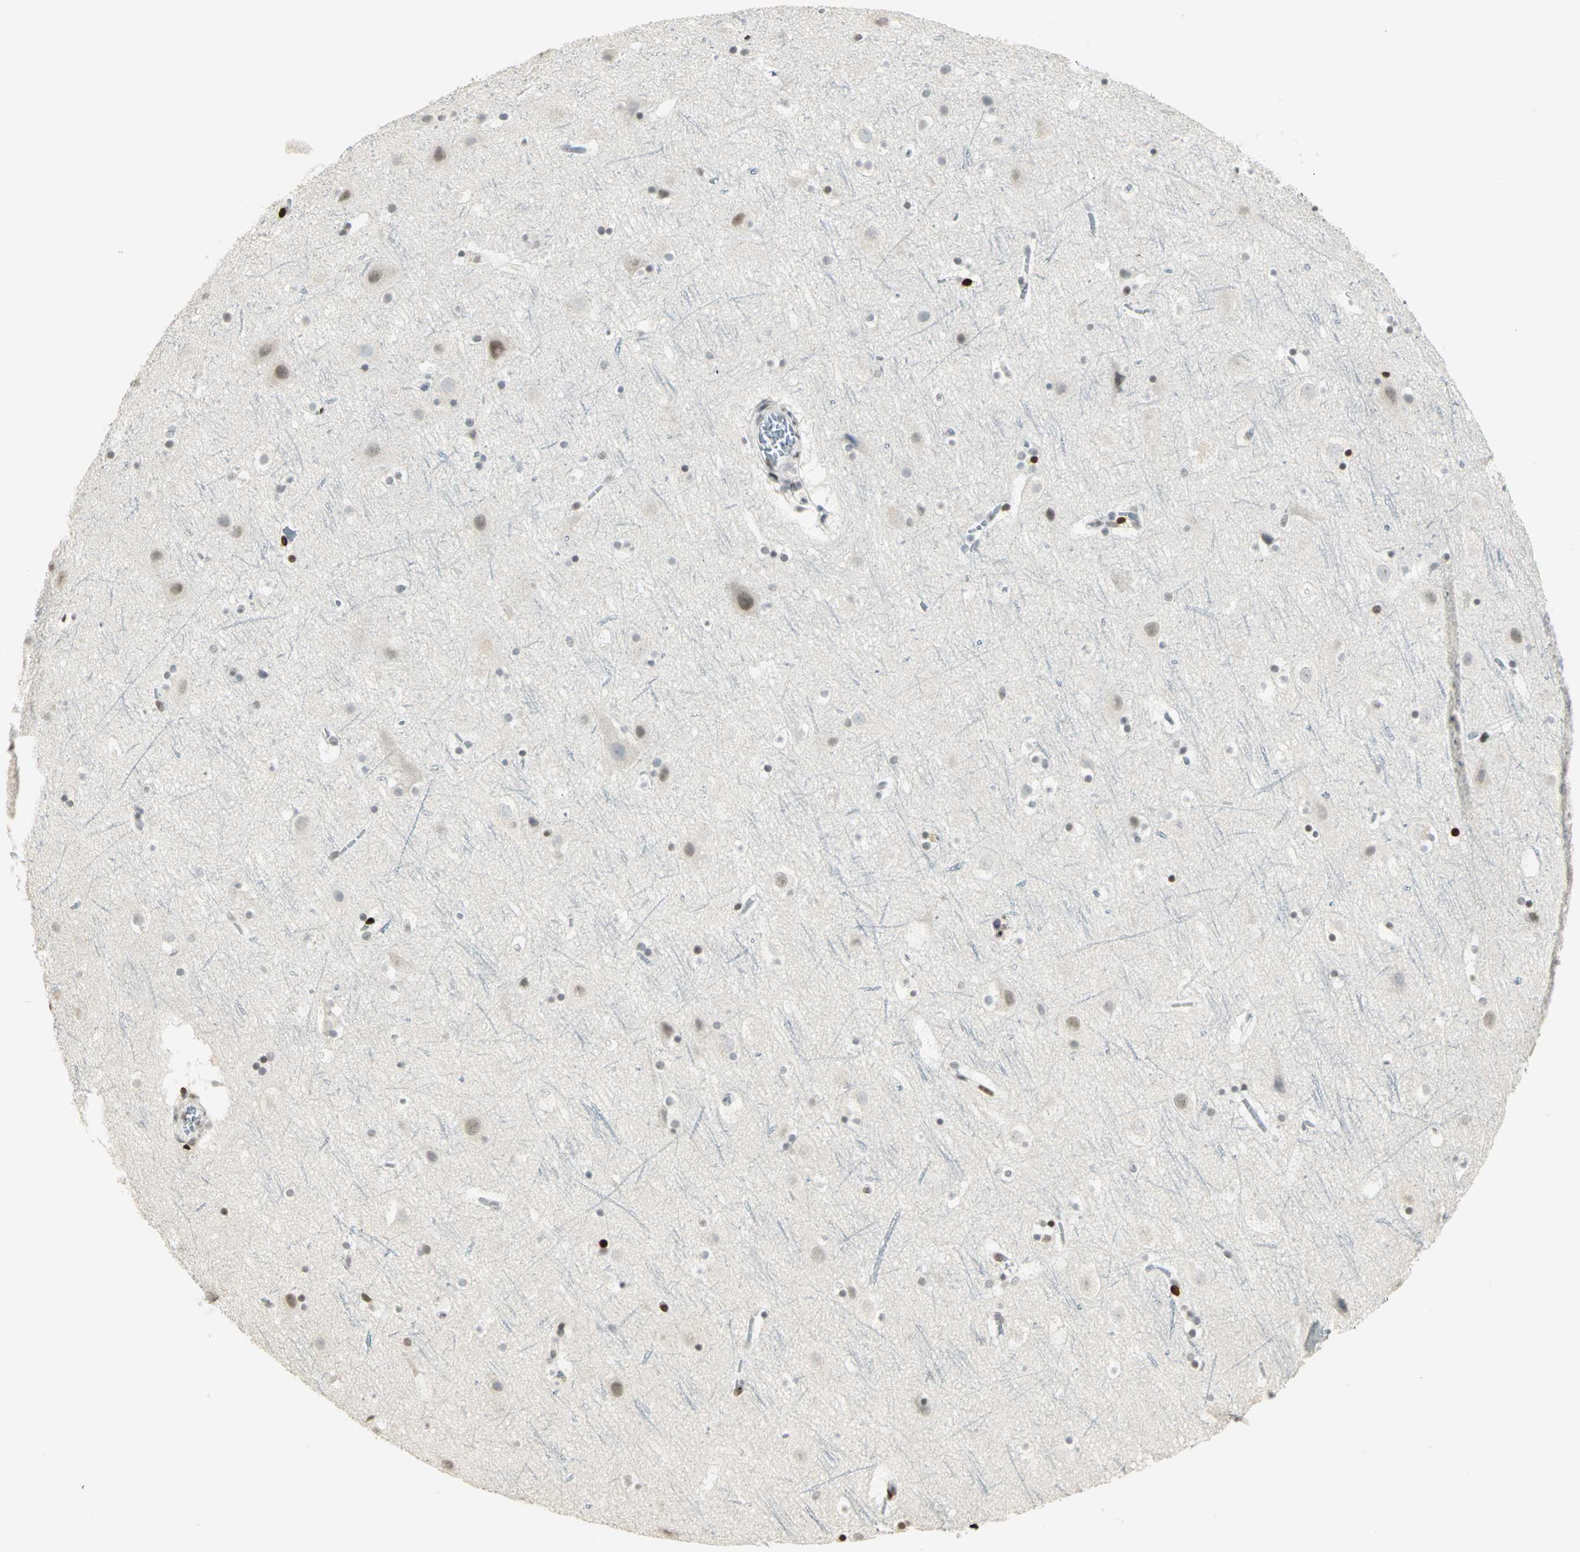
{"staining": {"intensity": "weak", "quantity": ">75%", "location": "cytoplasmic/membranous"}, "tissue": "cerebral cortex", "cell_type": "Endothelial cells", "image_type": "normal", "snomed": [{"axis": "morphology", "description": "Normal tissue, NOS"}, {"axis": "topography", "description": "Cerebral cortex"}], "caption": "High-magnification brightfield microscopy of unremarkable cerebral cortex stained with DAB (brown) and counterstained with hematoxylin (blue). endothelial cells exhibit weak cytoplasmic/membranous expression is appreciated in approximately>75% of cells. (Stains: DAB (3,3'-diaminobenzidine) in brown, nuclei in blue, Microscopy: brightfield microscopy at high magnification).", "gene": "KDM1A", "patient": {"sex": "male", "age": 45}}